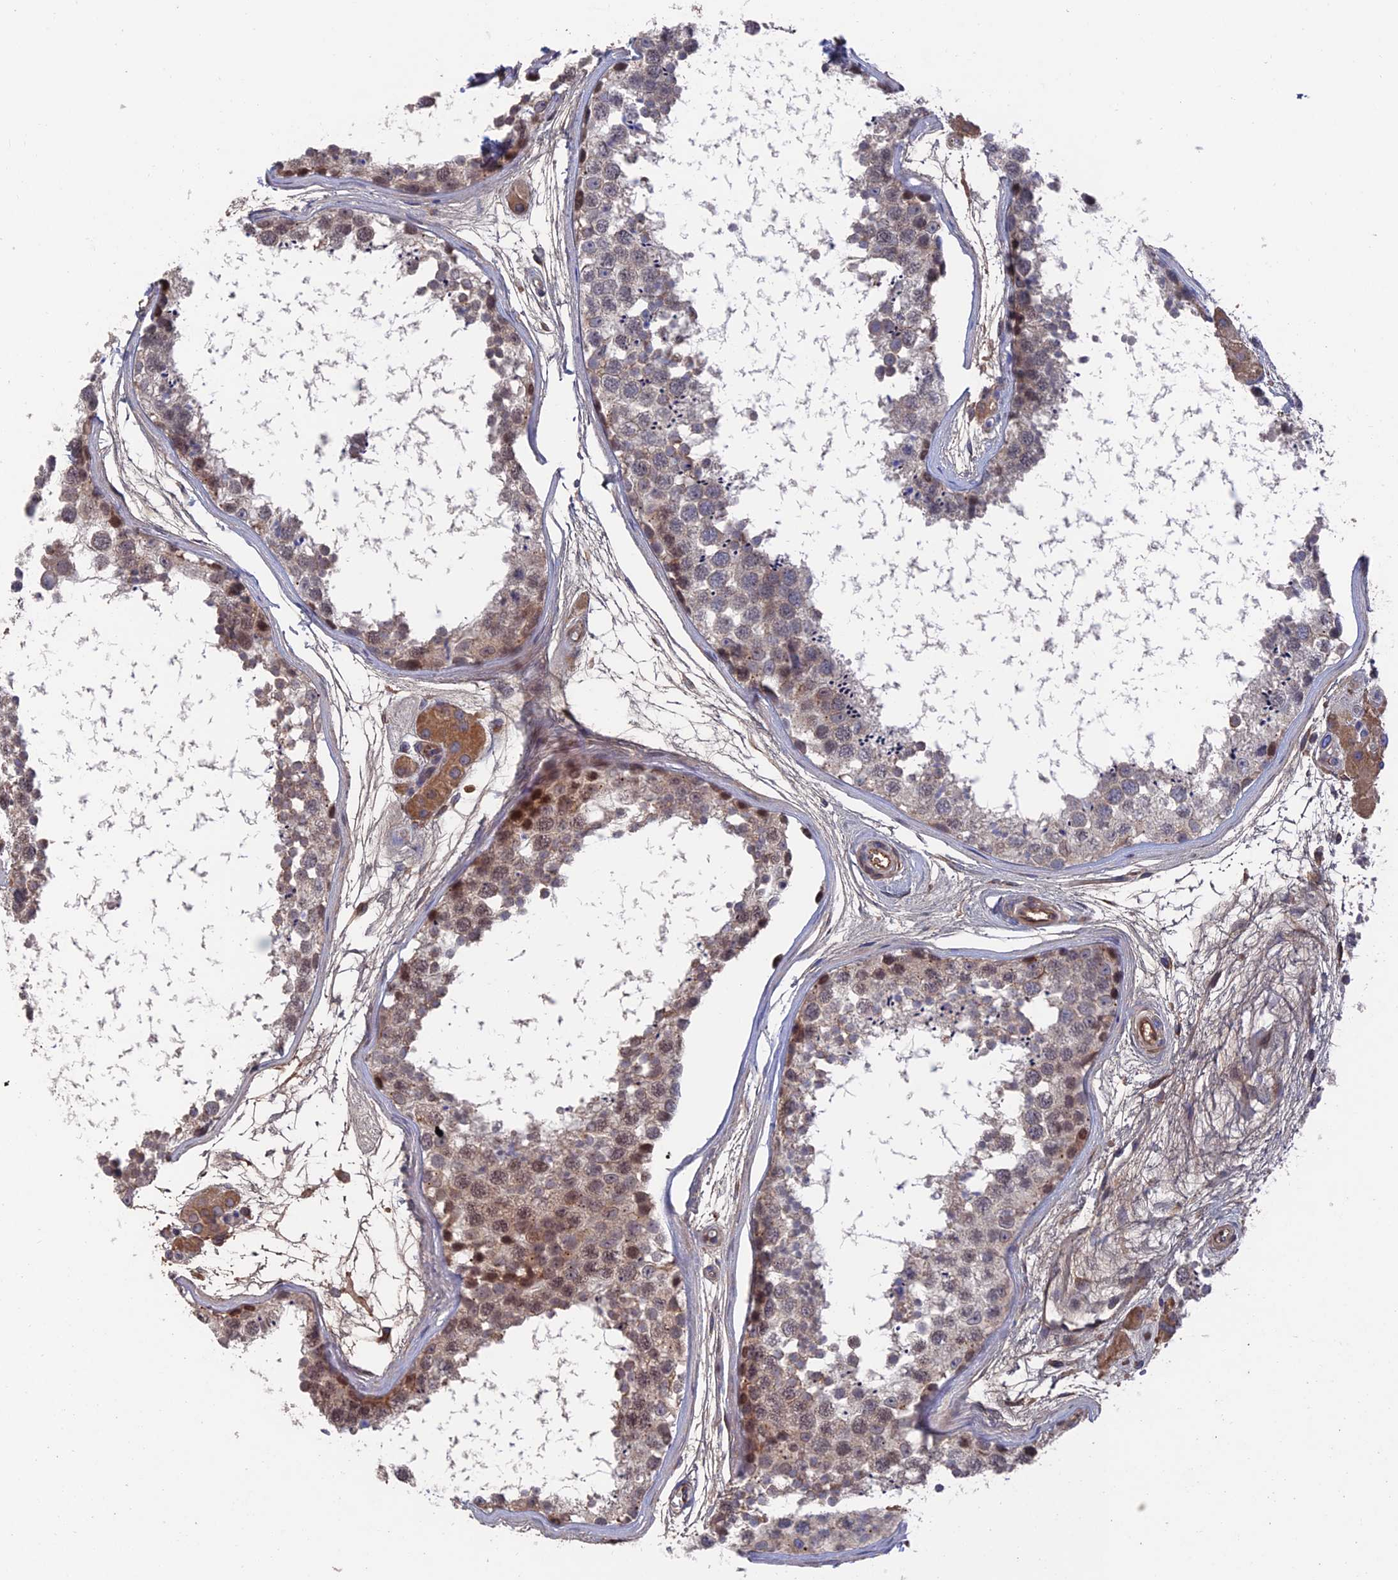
{"staining": {"intensity": "moderate", "quantity": "<25%", "location": "cytoplasmic/membranous,nuclear"}, "tissue": "testis", "cell_type": "Cells in seminiferous ducts", "image_type": "normal", "snomed": [{"axis": "morphology", "description": "Normal tissue, NOS"}, {"axis": "topography", "description": "Testis"}], "caption": "DAB (3,3'-diaminobenzidine) immunohistochemical staining of unremarkable human testis reveals moderate cytoplasmic/membranous,nuclear protein expression in about <25% of cells in seminiferous ducts.", "gene": "HPF1", "patient": {"sex": "male", "age": 56}}